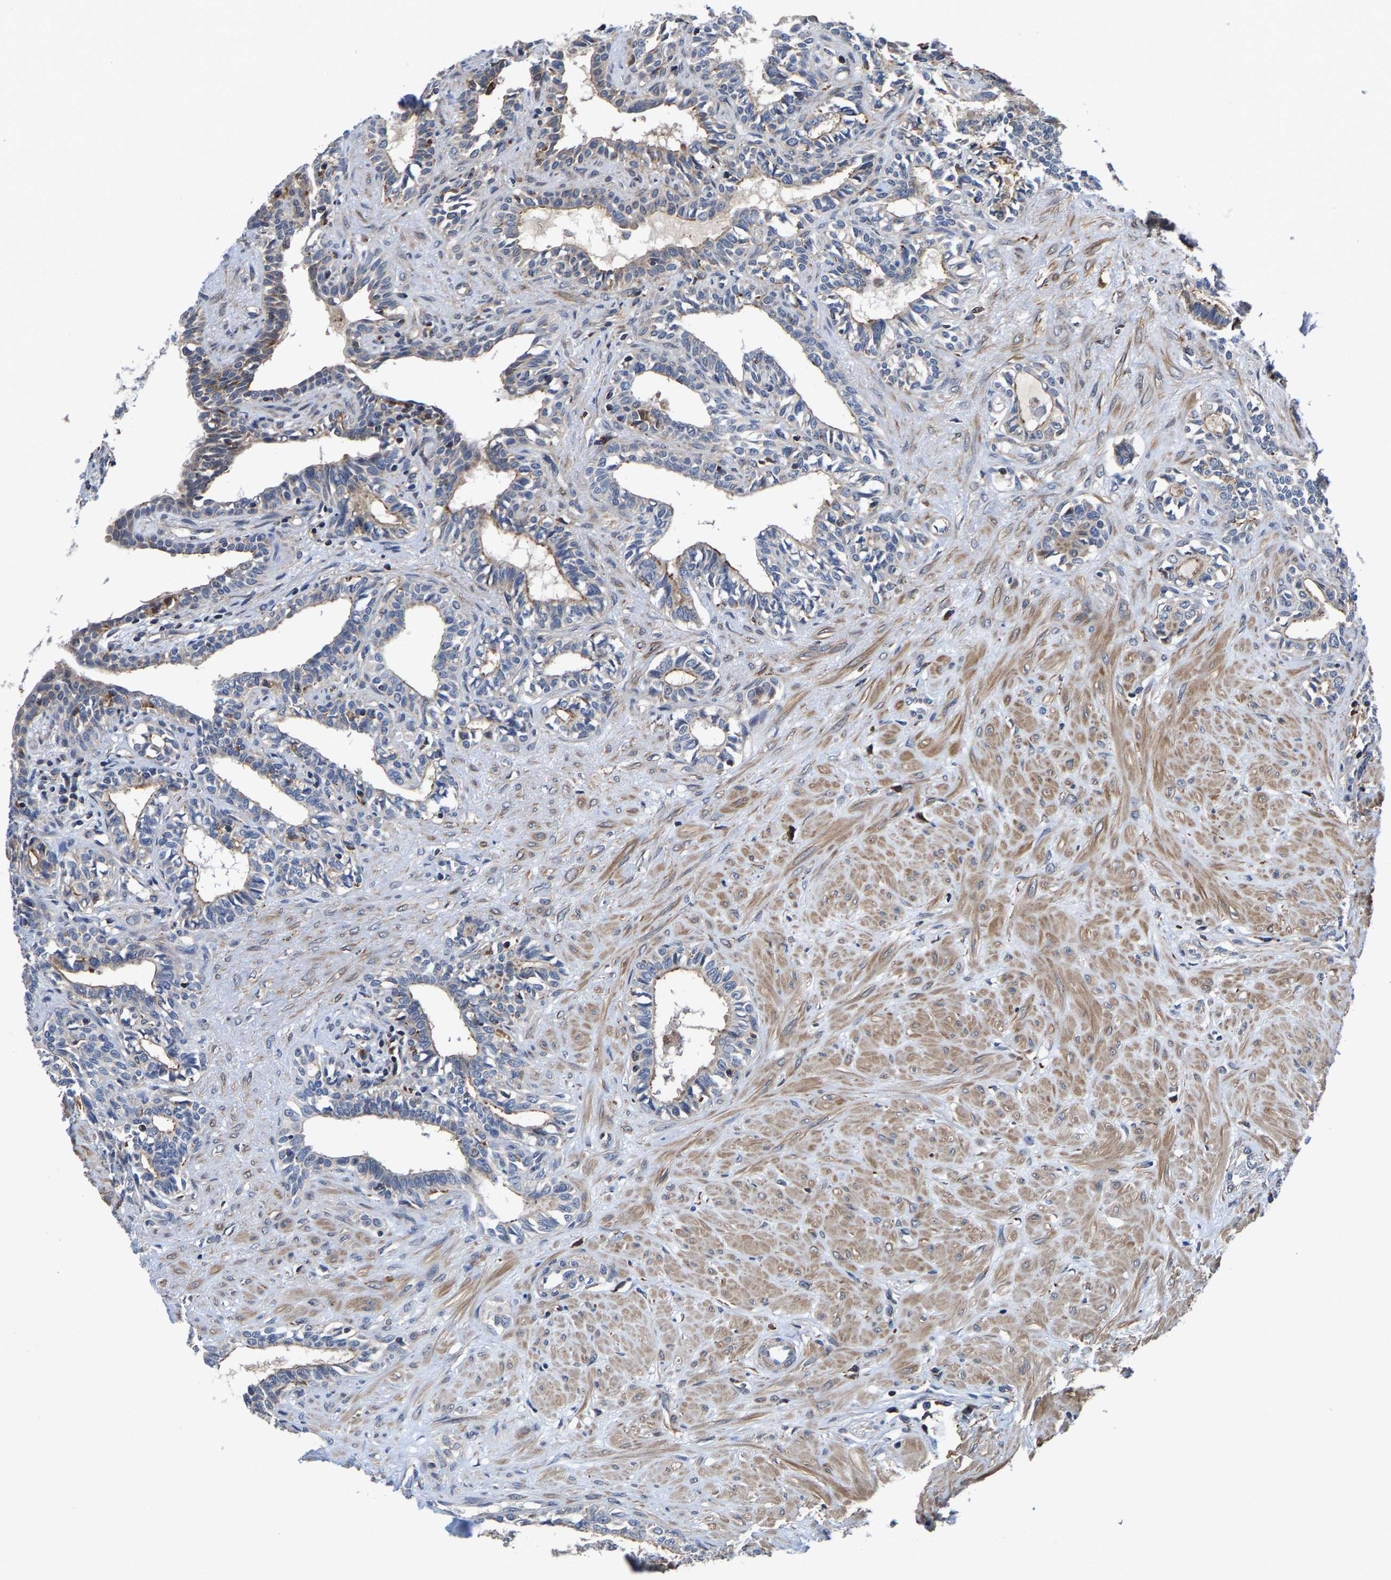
{"staining": {"intensity": "weak", "quantity": "25%-75%", "location": "cytoplasmic/membranous"}, "tissue": "seminal vesicle", "cell_type": "Glandular cells", "image_type": "normal", "snomed": [{"axis": "morphology", "description": "Normal tissue, NOS"}, {"axis": "morphology", "description": "Adenocarcinoma, High grade"}, {"axis": "topography", "description": "Prostate"}, {"axis": "topography", "description": "Seminal veicle"}], "caption": "Glandular cells display low levels of weak cytoplasmic/membranous expression in about 25%-75% of cells in unremarkable human seminal vesicle.", "gene": "PFKFB3", "patient": {"sex": "male", "age": 55}}